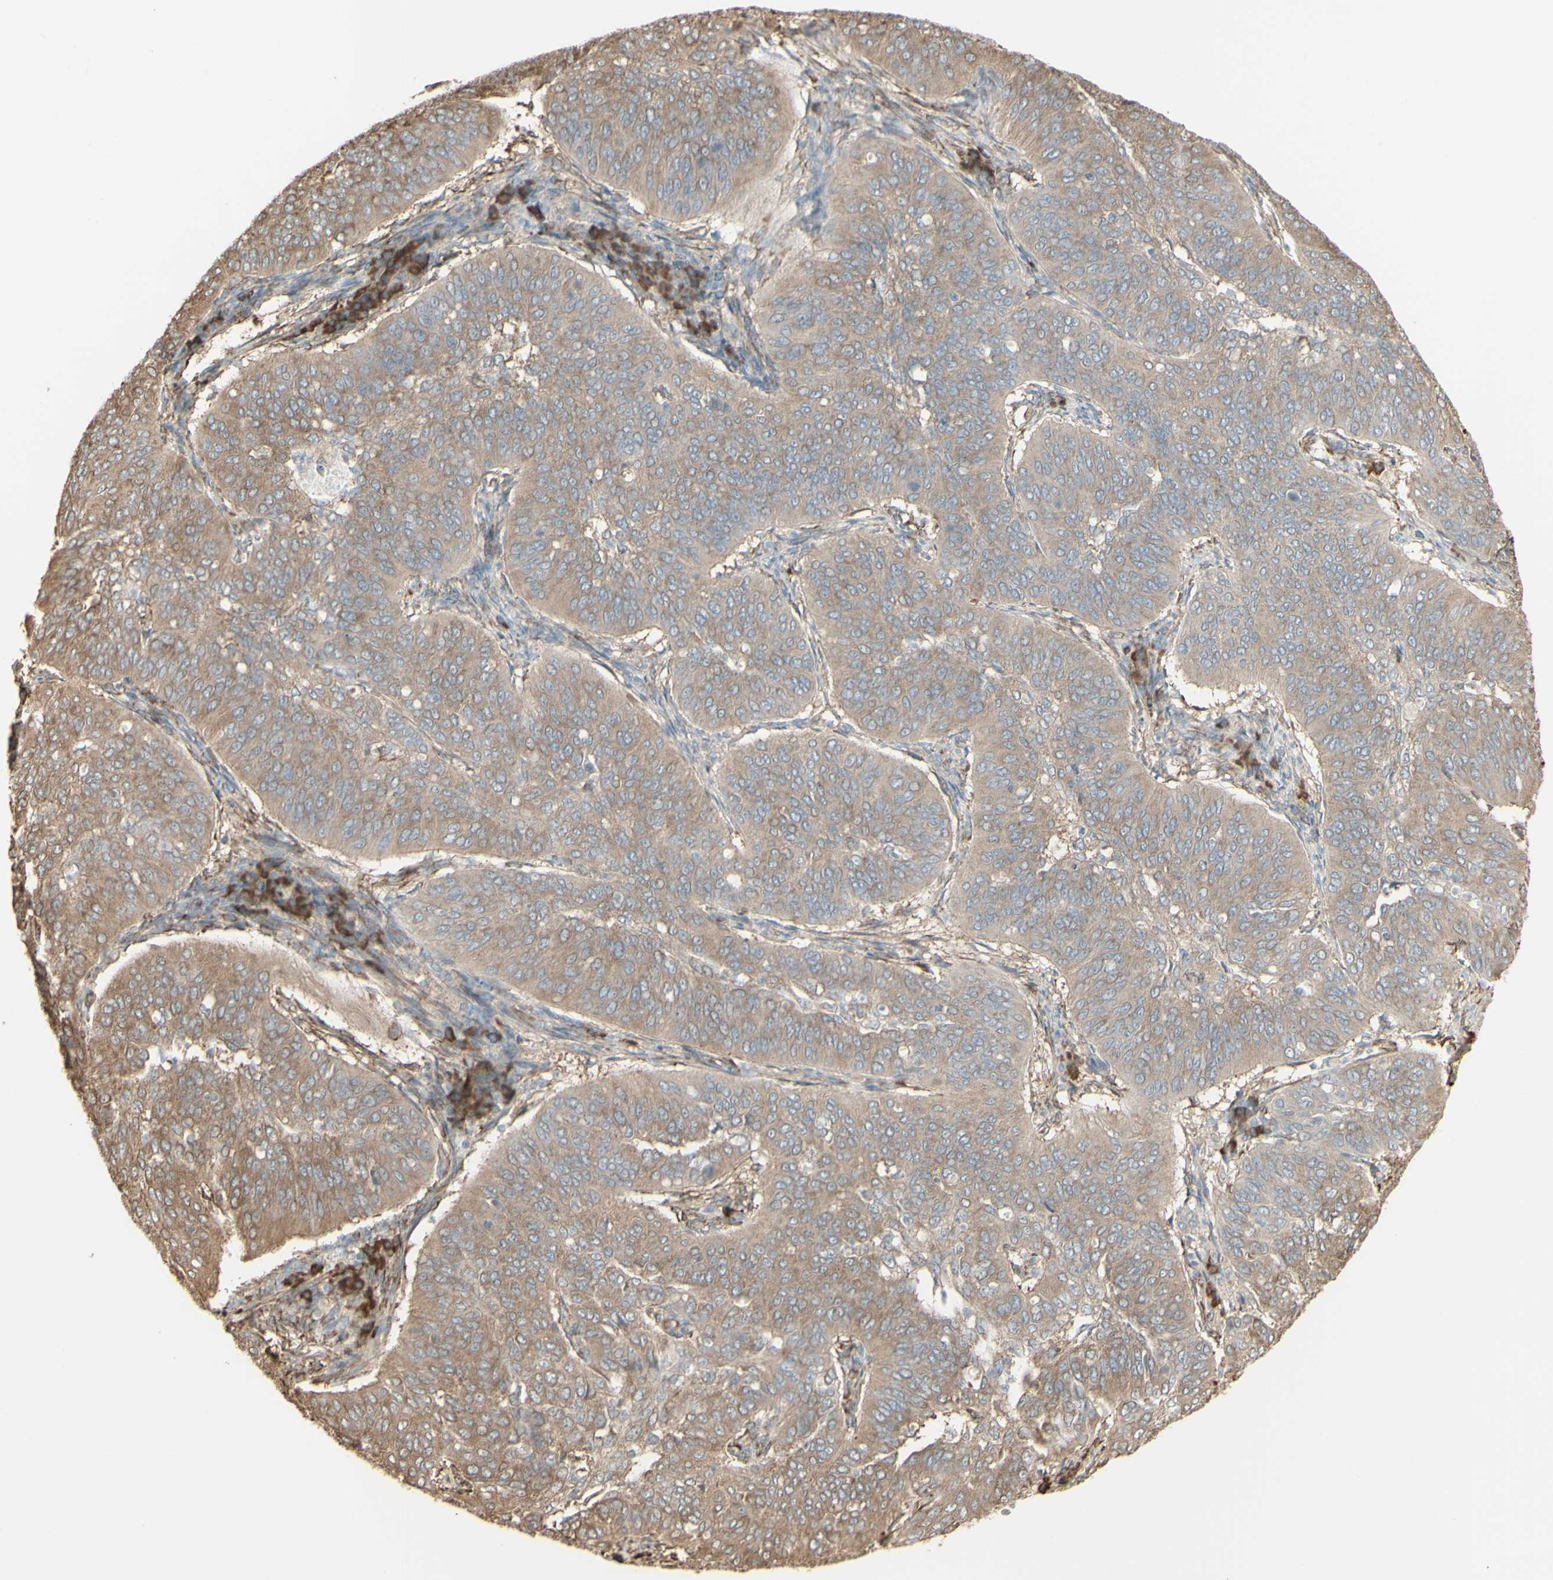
{"staining": {"intensity": "weak", "quantity": "<25%", "location": "cytoplasmic/membranous"}, "tissue": "cervical cancer", "cell_type": "Tumor cells", "image_type": "cancer", "snomed": [{"axis": "morphology", "description": "Normal tissue, NOS"}, {"axis": "morphology", "description": "Squamous cell carcinoma, NOS"}, {"axis": "topography", "description": "Cervix"}], "caption": "Tumor cells are negative for protein expression in human cervical cancer (squamous cell carcinoma).", "gene": "EEF1B2", "patient": {"sex": "female", "age": 39}}